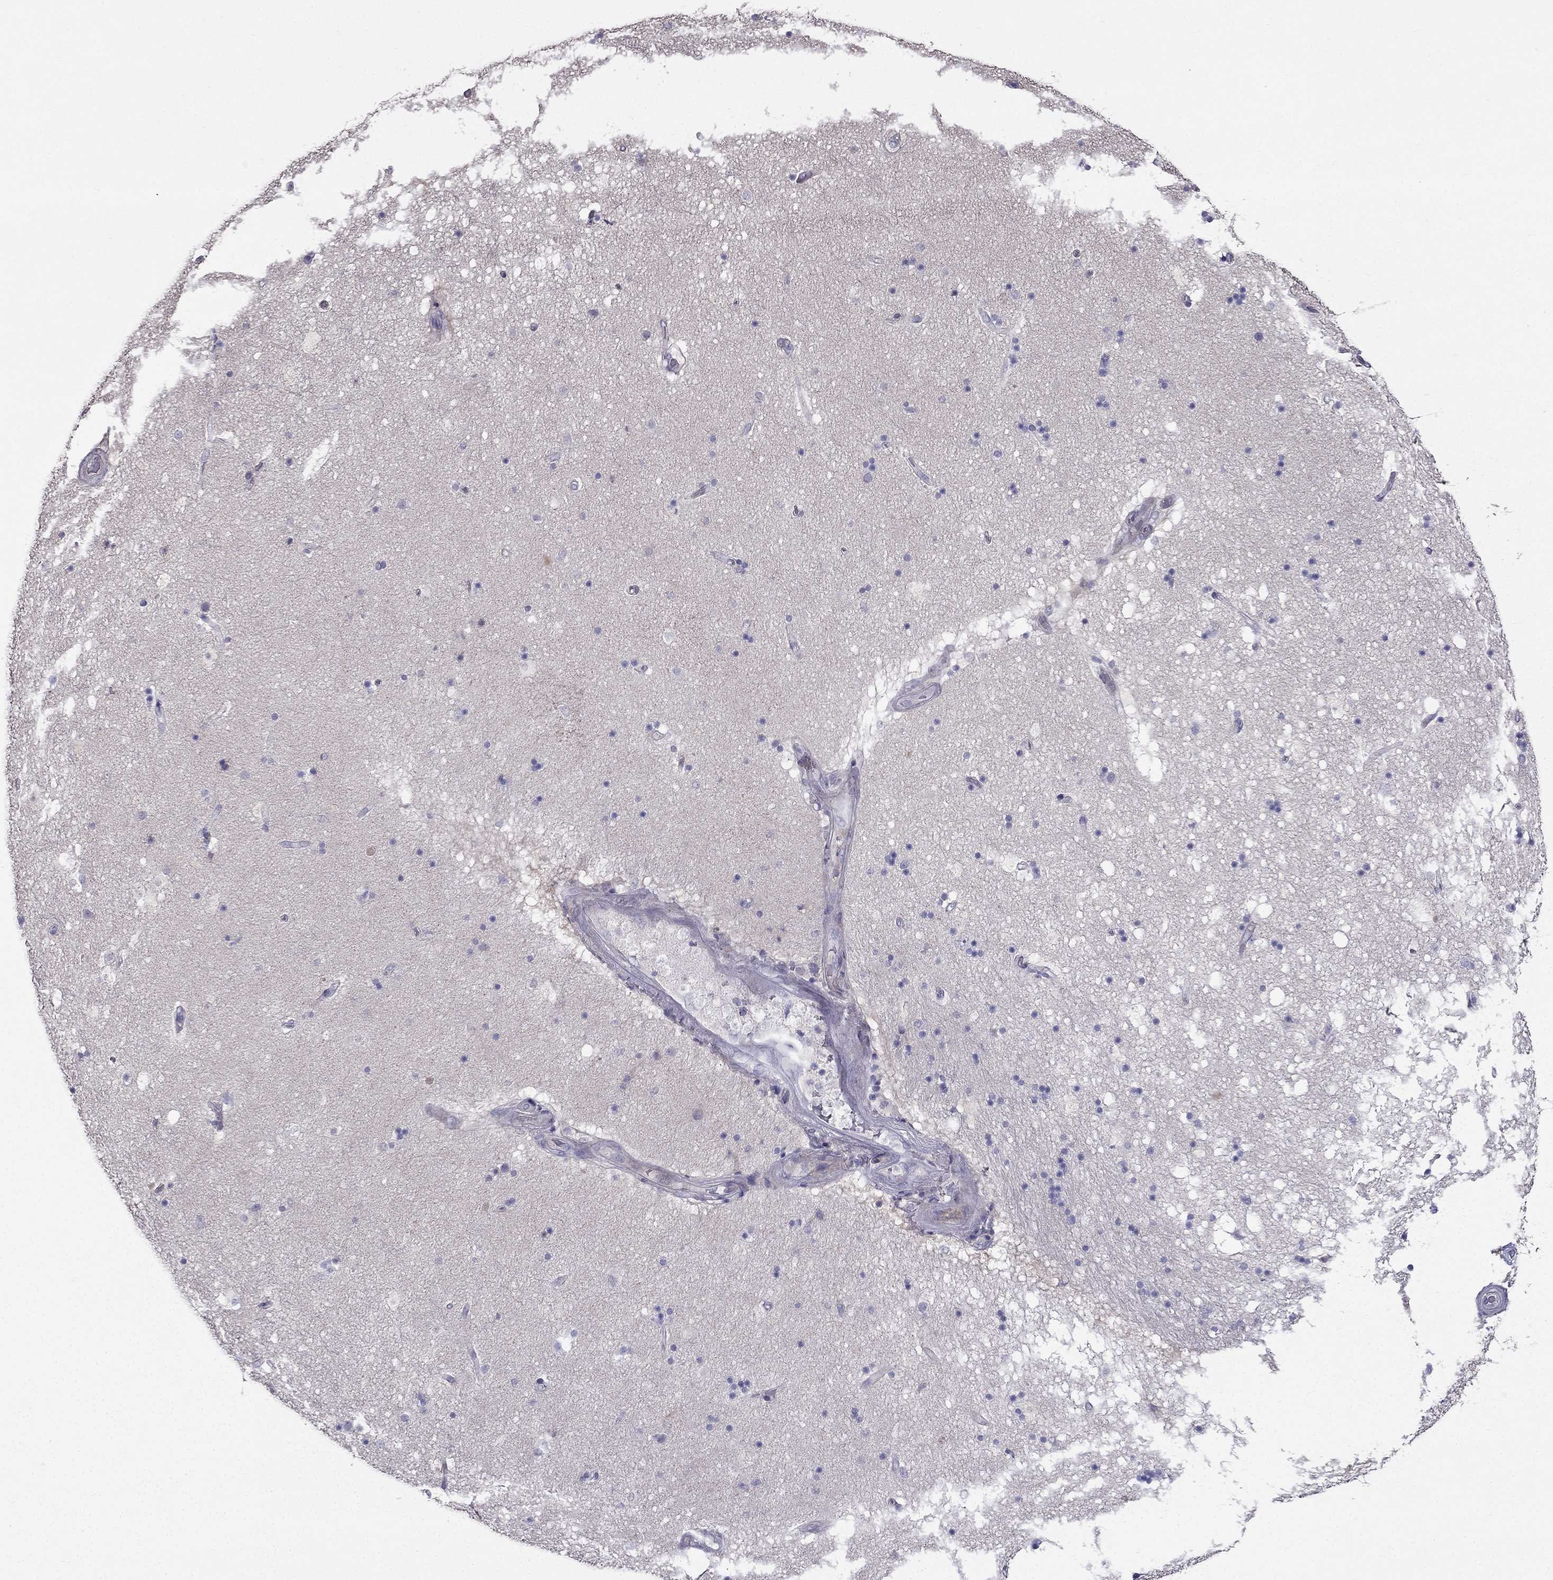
{"staining": {"intensity": "negative", "quantity": "none", "location": "none"}, "tissue": "hippocampus", "cell_type": "Glial cells", "image_type": "normal", "snomed": [{"axis": "morphology", "description": "Normal tissue, NOS"}, {"axis": "topography", "description": "Hippocampus"}], "caption": "DAB immunohistochemical staining of unremarkable human hippocampus shows no significant expression in glial cells.", "gene": "AS3MT", "patient": {"sex": "male", "age": 51}}